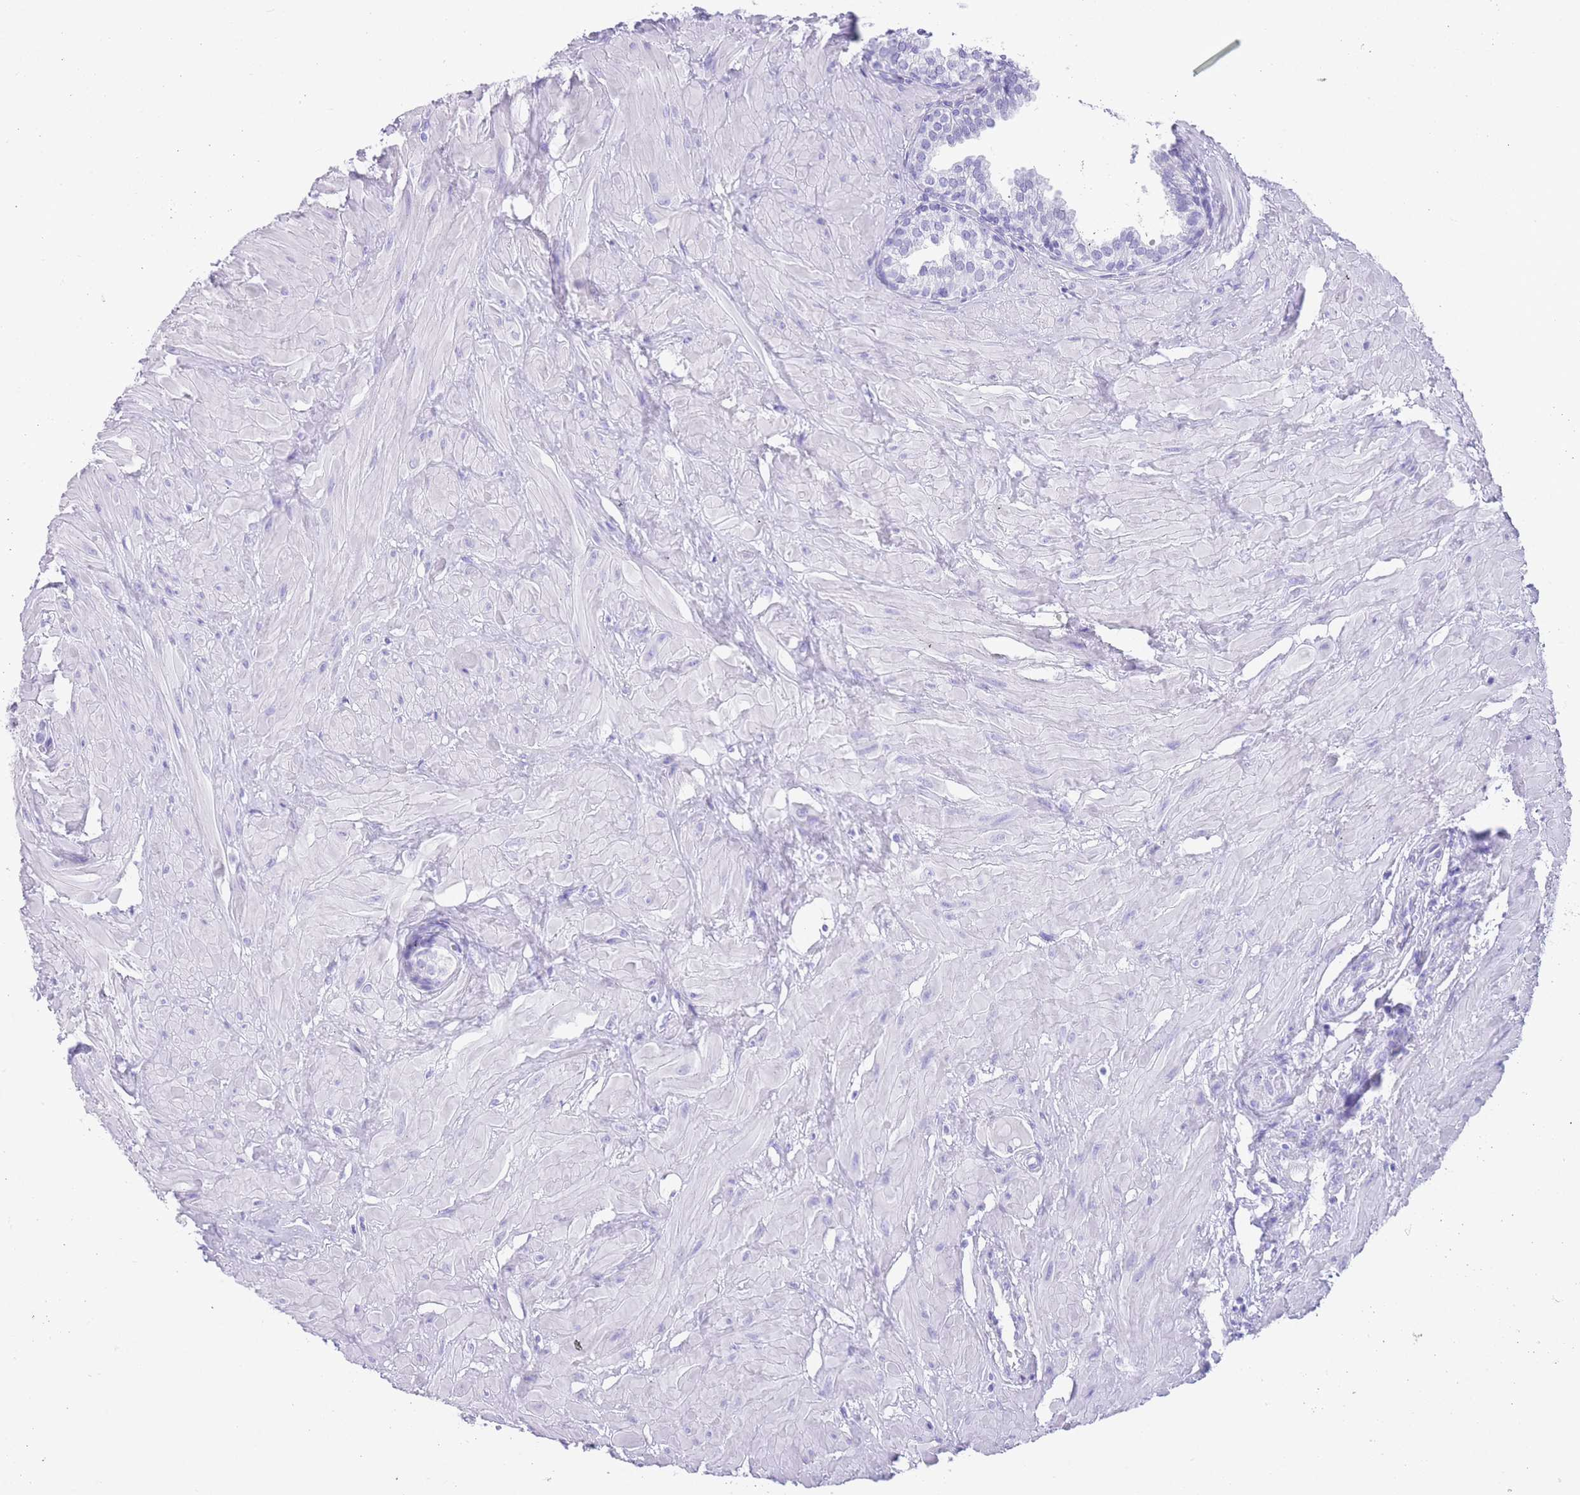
{"staining": {"intensity": "negative", "quantity": "none", "location": "none"}, "tissue": "prostate", "cell_type": "Glandular cells", "image_type": "normal", "snomed": [{"axis": "morphology", "description": "Normal tissue, NOS"}, {"axis": "topography", "description": "Prostate"}, {"axis": "topography", "description": "Peripheral nerve tissue"}], "caption": "Immunohistochemical staining of unremarkable human prostate exhibits no significant staining in glandular cells. Brightfield microscopy of IHC stained with DAB (3,3'-diaminobenzidine) (brown) and hematoxylin (blue), captured at high magnification.", "gene": "ELOA2", "patient": {"sex": "male", "age": 55}}